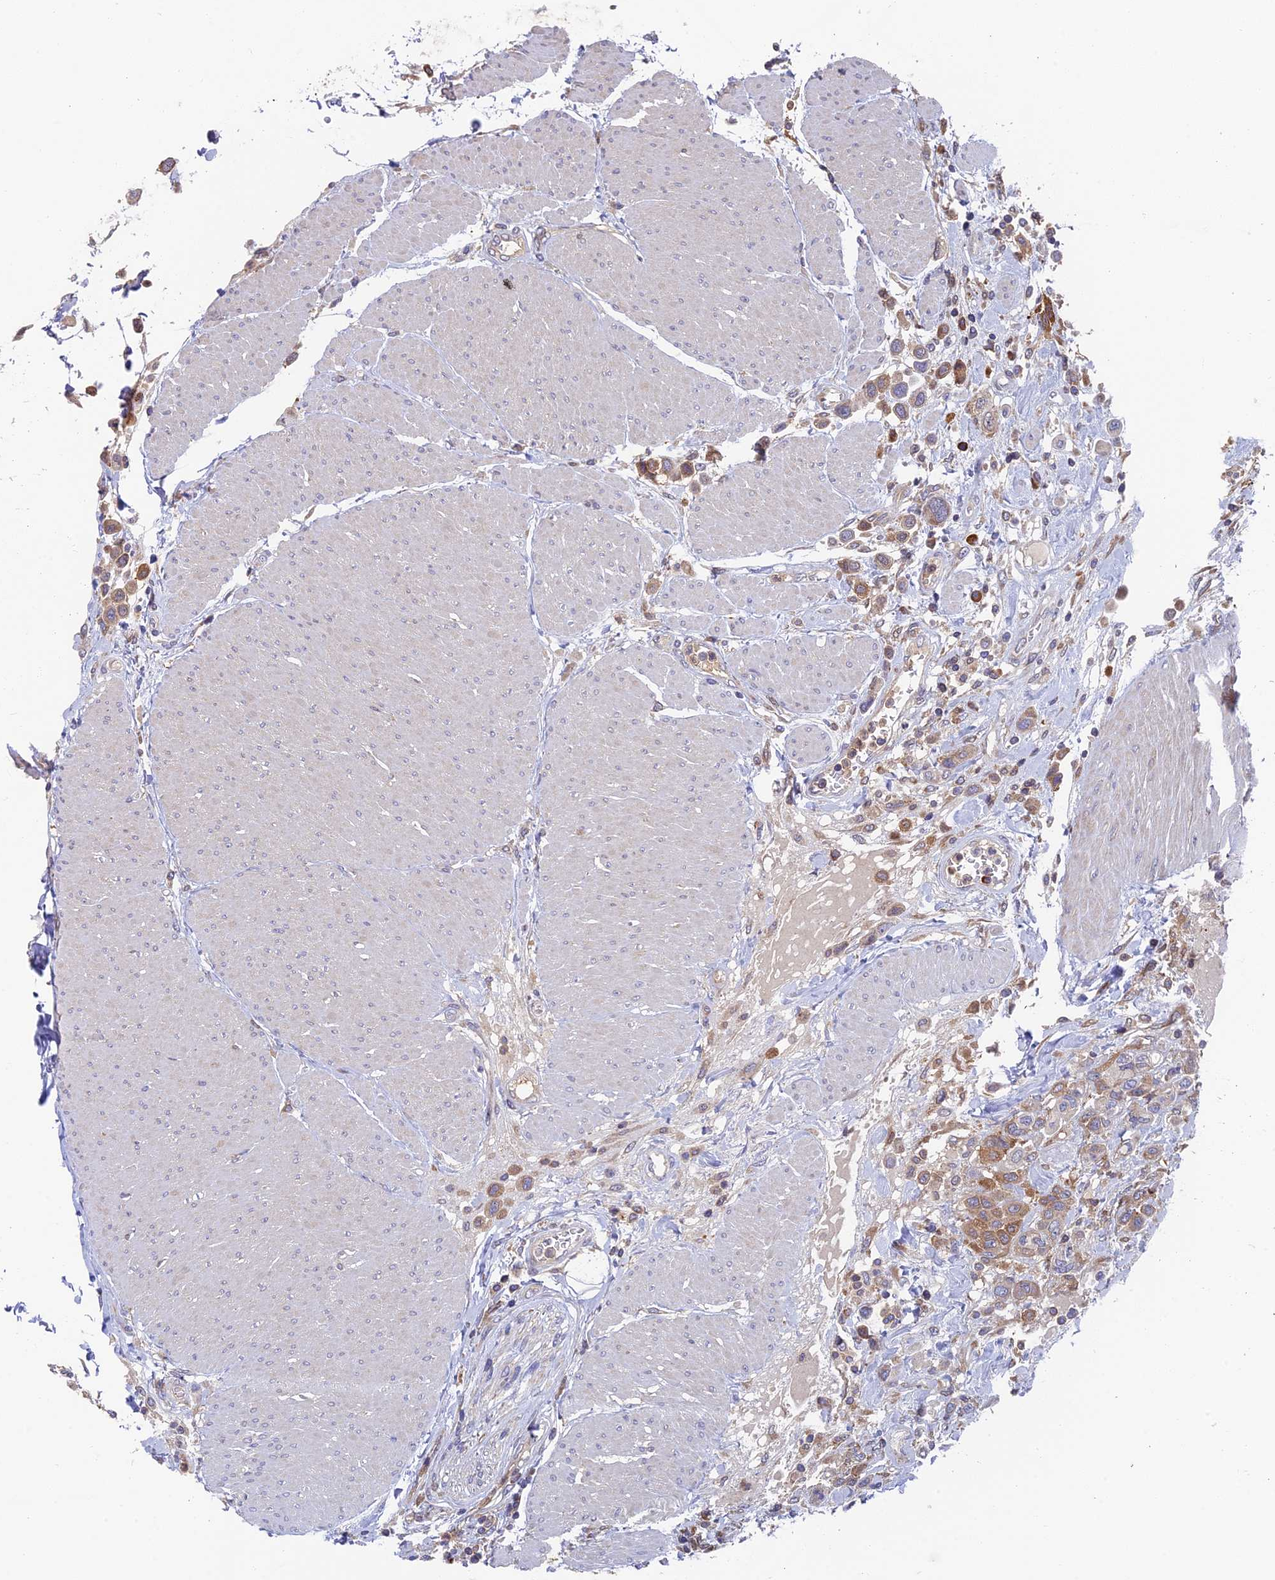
{"staining": {"intensity": "moderate", "quantity": ">75%", "location": "cytoplasmic/membranous"}, "tissue": "urothelial cancer", "cell_type": "Tumor cells", "image_type": "cancer", "snomed": [{"axis": "morphology", "description": "Urothelial carcinoma, High grade"}, {"axis": "topography", "description": "Urinary bladder"}], "caption": "This photomicrograph reveals immunohistochemistry staining of urothelial cancer, with medium moderate cytoplasmic/membranous staining in about >75% of tumor cells.", "gene": "IPO5", "patient": {"sex": "male", "age": 50}}